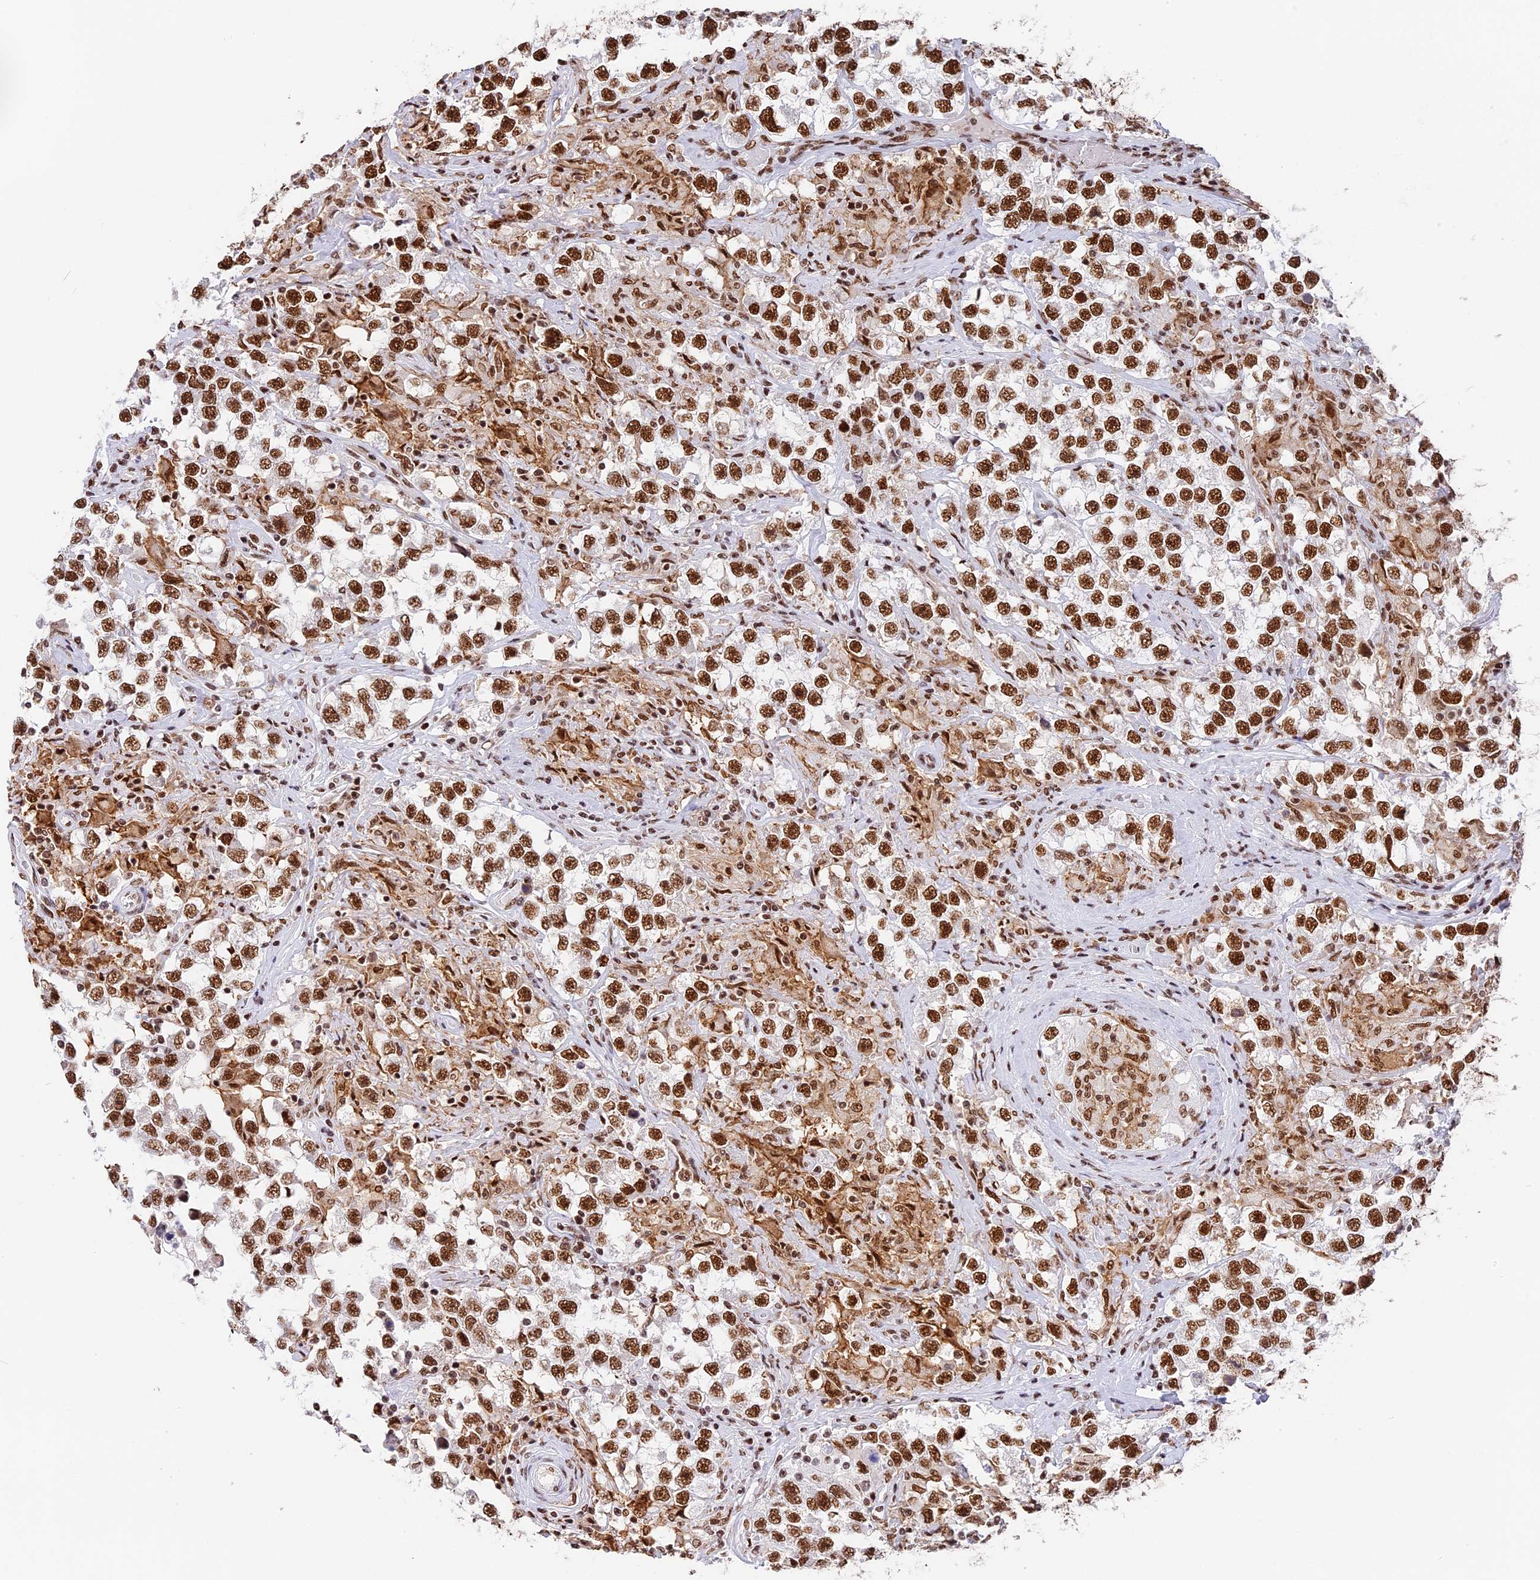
{"staining": {"intensity": "strong", "quantity": ">75%", "location": "nuclear"}, "tissue": "testis cancer", "cell_type": "Tumor cells", "image_type": "cancer", "snomed": [{"axis": "morphology", "description": "Seminoma, NOS"}, {"axis": "topography", "description": "Testis"}], "caption": "Immunohistochemistry photomicrograph of neoplastic tissue: human testis cancer stained using IHC exhibits high levels of strong protein expression localized specifically in the nuclear of tumor cells, appearing as a nuclear brown color.", "gene": "SBNO1", "patient": {"sex": "male", "age": 46}}